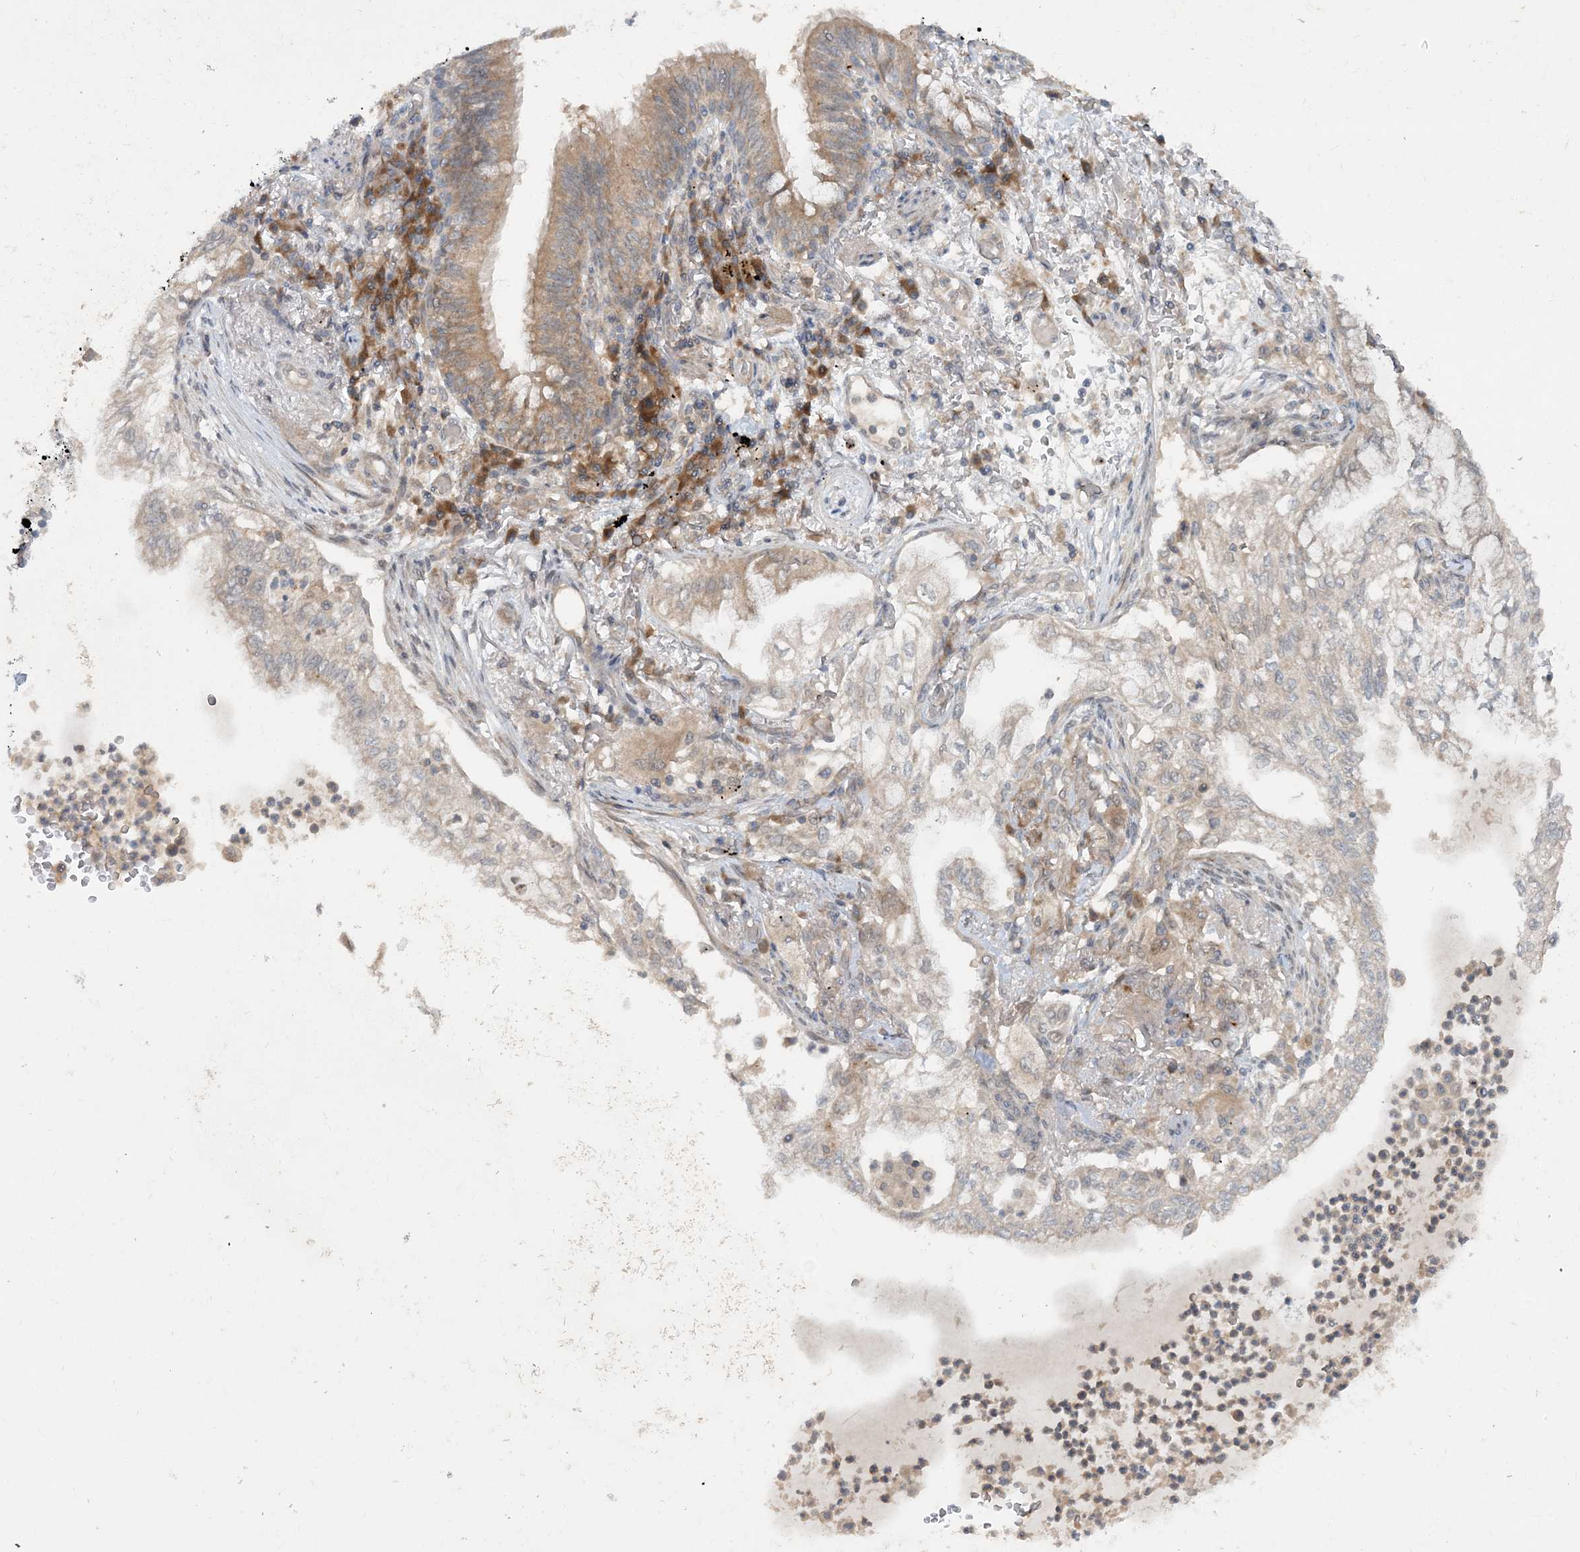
{"staining": {"intensity": "negative", "quantity": "none", "location": "none"}, "tissue": "lung cancer", "cell_type": "Tumor cells", "image_type": "cancer", "snomed": [{"axis": "morphology", "description": "Adenocarcinoma, NOS"}, {"axis": "topography", "description": "Lung"}], "caption": "The histopathology image displays no staining of tumor cells in lung adenocarcinoma. (DAB immunohistochemistry with hematoxylin counter stain).", "gene": "UBR3", "patient": {"sex": "female", "age": 70}}